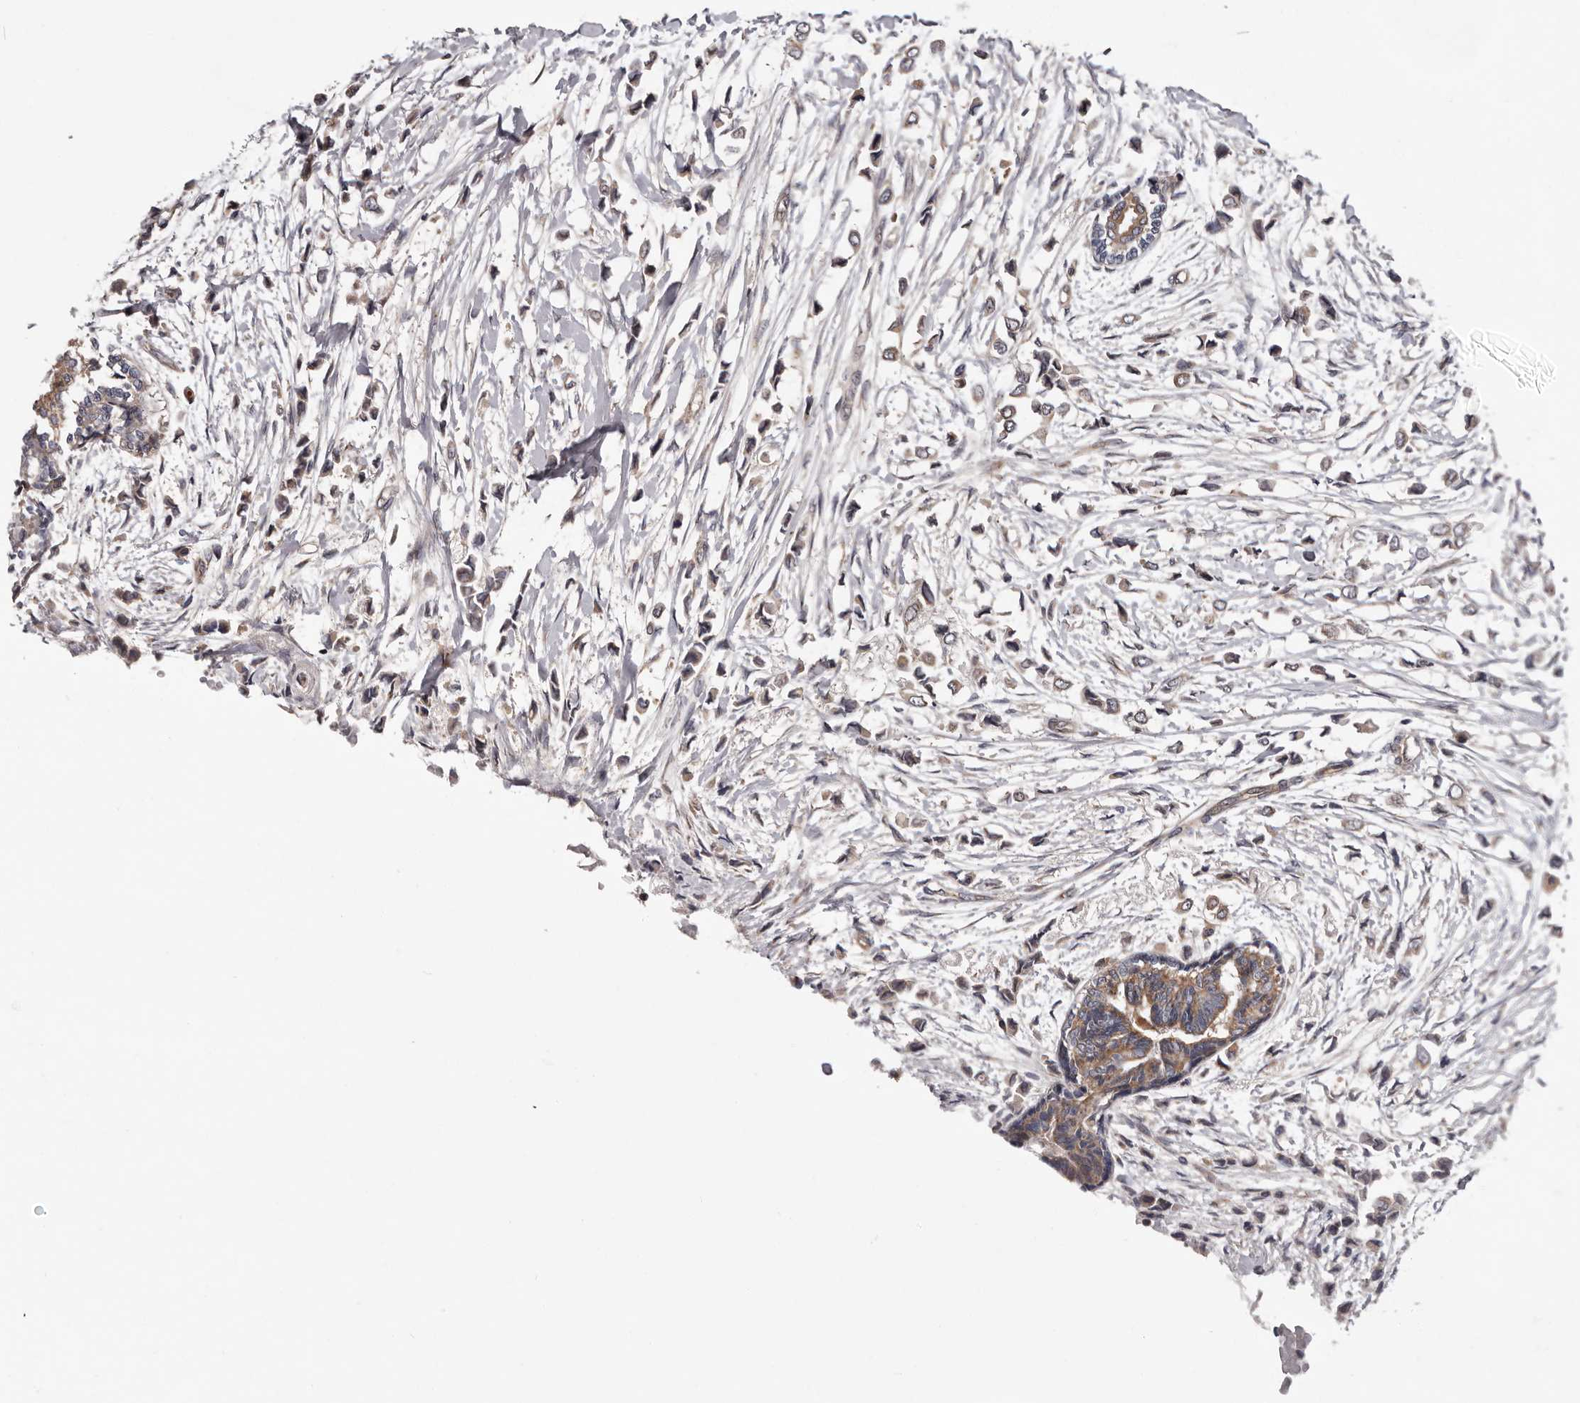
{"staining": {"intensity": "weak", "quantity": "<25%", "location": "cytoplasmic/membranous"}, "tissue": "breast cancer", "cell_type": "Tumor cells", "image_type": "cancer", "snomed": [{"axis": "morphology", "description": "Lobular carcinoma"}, {"axis": "topography", "description": "Breast"}], "caption": "High magnification brightfield microscopy of lobular carcinoma (breast) stained with DAB (brown) and counterstained with hematoxylin (blue): tumor cells show no significant positivity.", "gene": "VPS37A", "patient": {"sex": "female", "age": 51}}